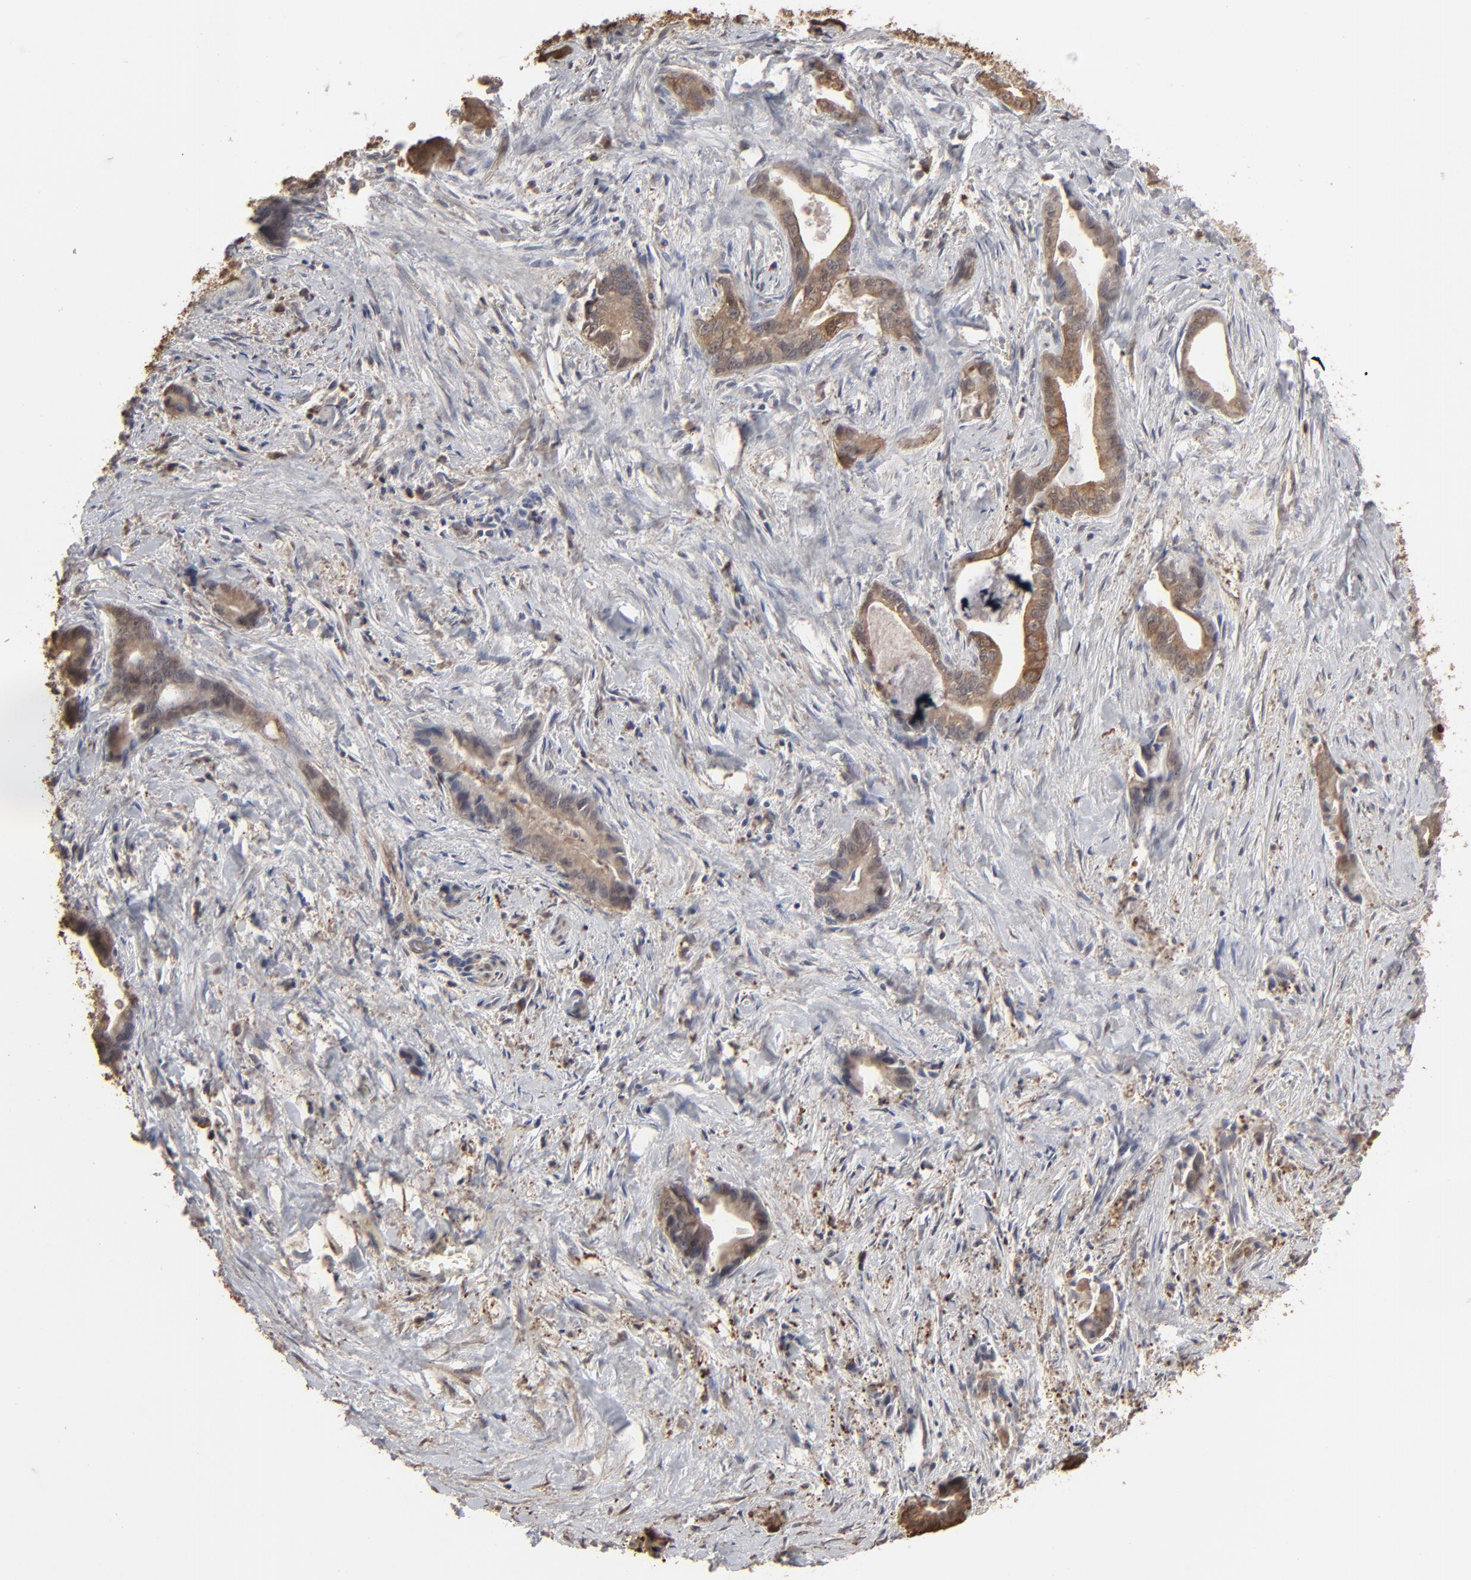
{"staining": {"intensity": "moderate", "quantity": ">75%", "location": "cytoplasmic/membranous"}, "tissue": "liver cancer", "cell_type": "Tumor cells", "image_type": "cancer", "snomed": [{"axis": "morphology", "description": "Cholangiocarcinoma"}, {"axis": "topography", "description": "Liver"}], "caption": "Protein staining of cholangiocarcinoma (liver) tissue exhibits moderate cytoplasmic/membranous staining in about >75% of tumor cells. The protein of interest is stained brown, and the nuclei are stained in blue (DAB IHC with brightfield microscopy, high magnification).", "gene": "NME1-NME2", "patient": {"sex": "female", "age": 55}}